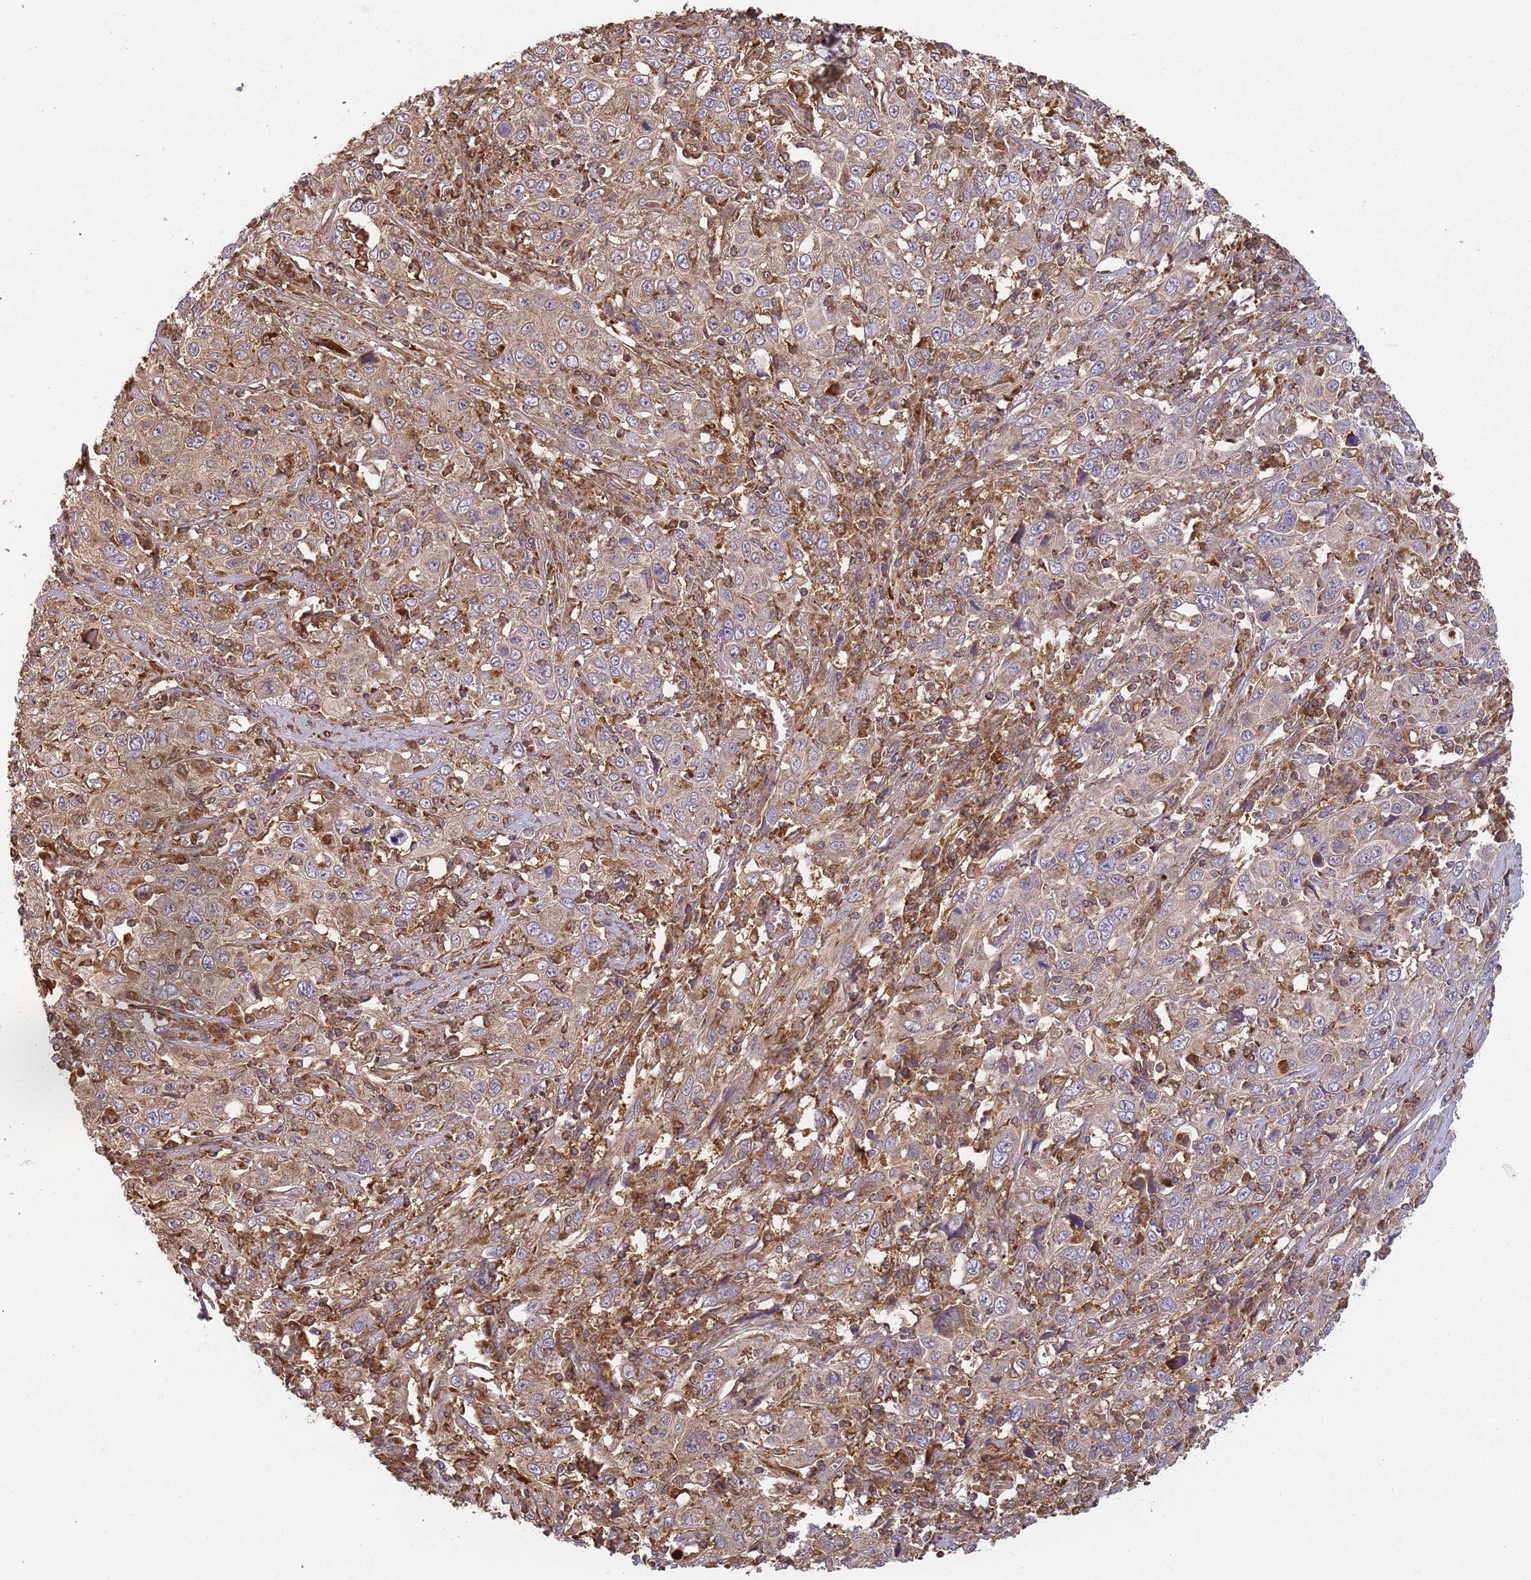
{"staining": {"intensity": "weak", "quantity": "25%-75%", "location": "cytoplasmic/membranous"}, "tissue": "cervical cancer", "cell_type": "Tumor cells", "image_type": "cancer", "snomed": [{"axis": "morphology", "description": "Squamous cell carcinoma, NOS"}, {"axis": "topography", "description": "Cervix"}], "caption": "Immunohistochemistry (IHC) of cervical squamous cell carcinoma displays low levels of weak cytoplasmic/membranous expression in approximately 25%-75% of tumor cells.", "gene": "GDI2", "patient": {"sex": "female", "age": 46}}